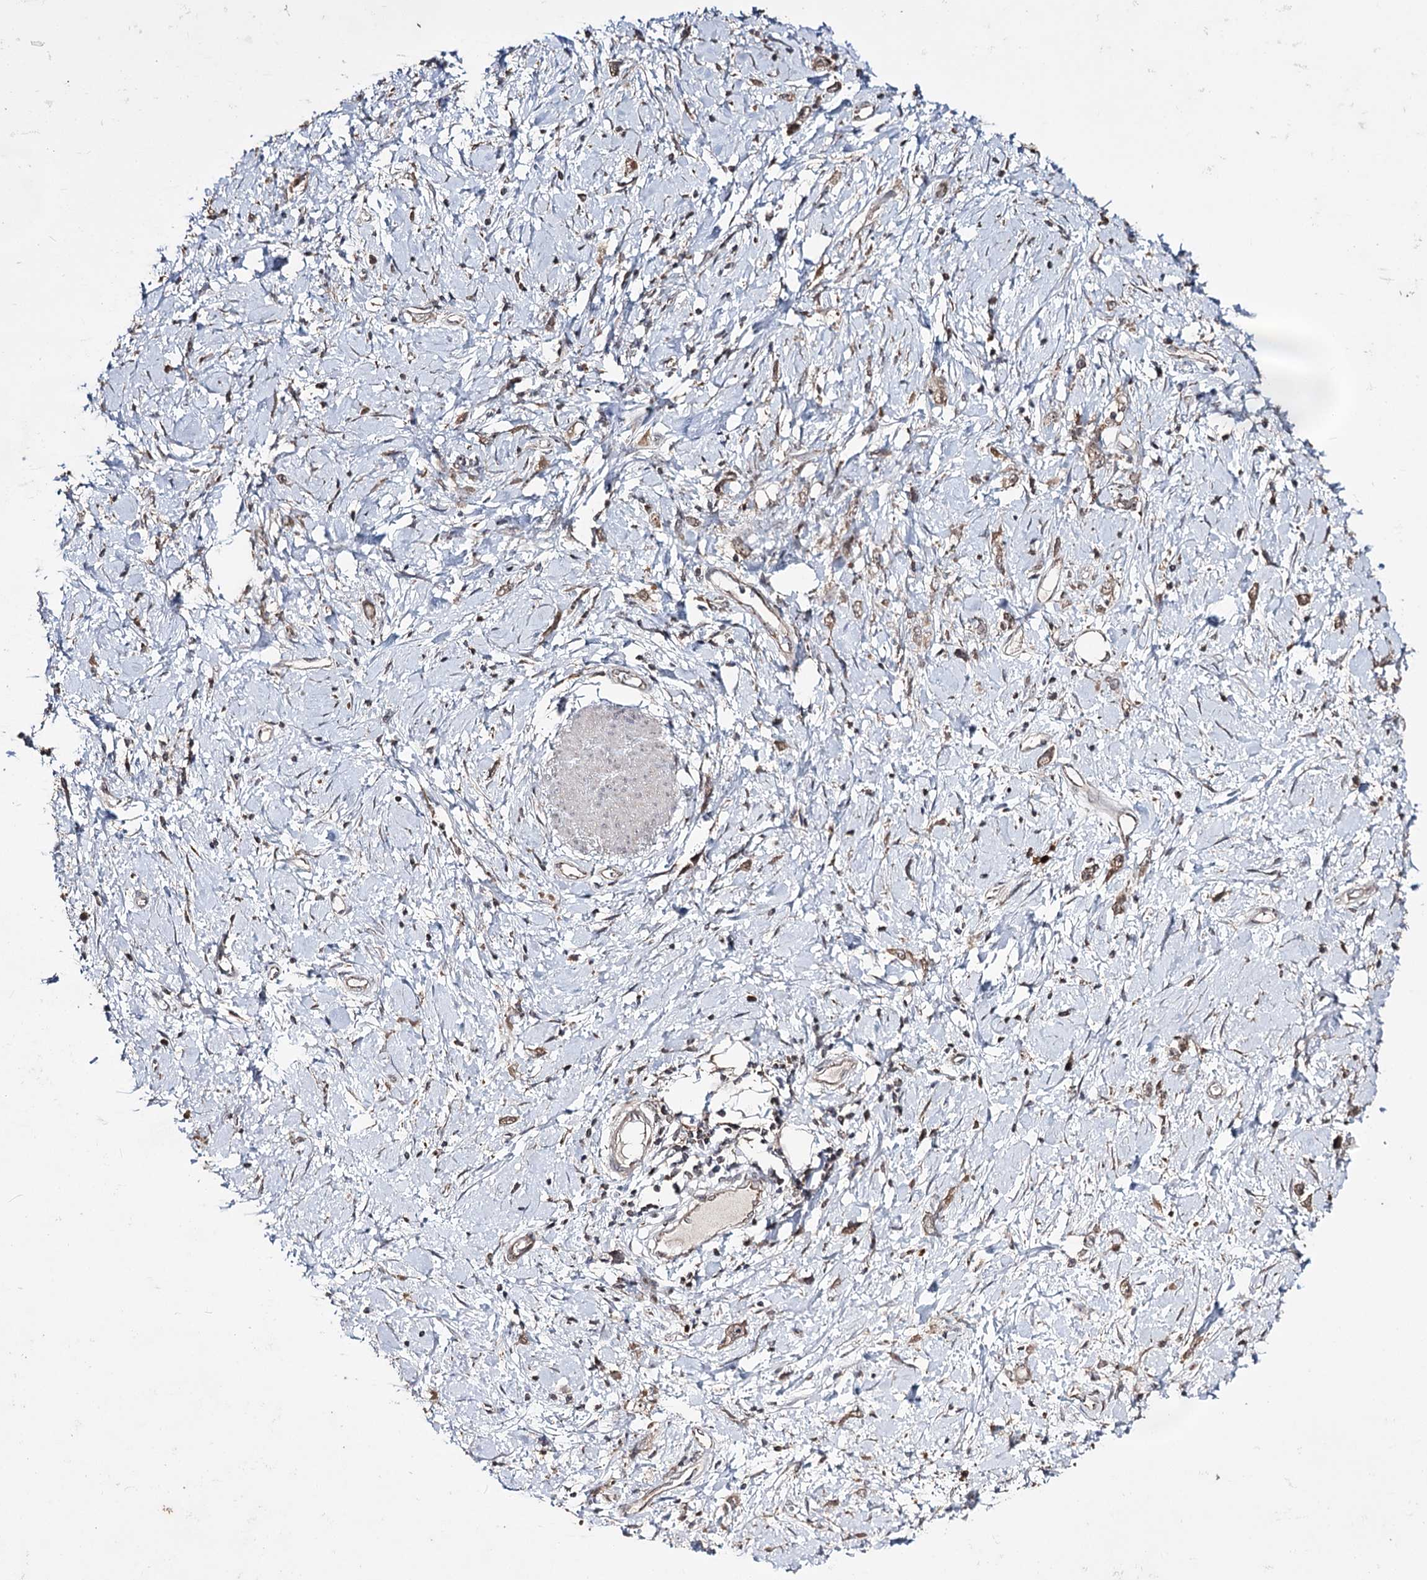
{"staining": {"intensity": "weak", "quantity": ">75%", "location": "cytoplasmic/membranous"}, "tissue": "stomach cancer", "cell_type": "Tumor cells", "image_type": "cancer", "snomed": [{"axis": "morphology", "description": "Adenocarcinoma, NOS"}, {"axis": "topography", "description": "Stomach"}], "caption": "An image showing weak cytoplasmic/membranous positivity in approximately >75% of tumor cells in stomach cancer, as visualized by brown immunohistochemical staining.", "gene": "ACTR6", "patient": {"sex": "female", "age": 76}}